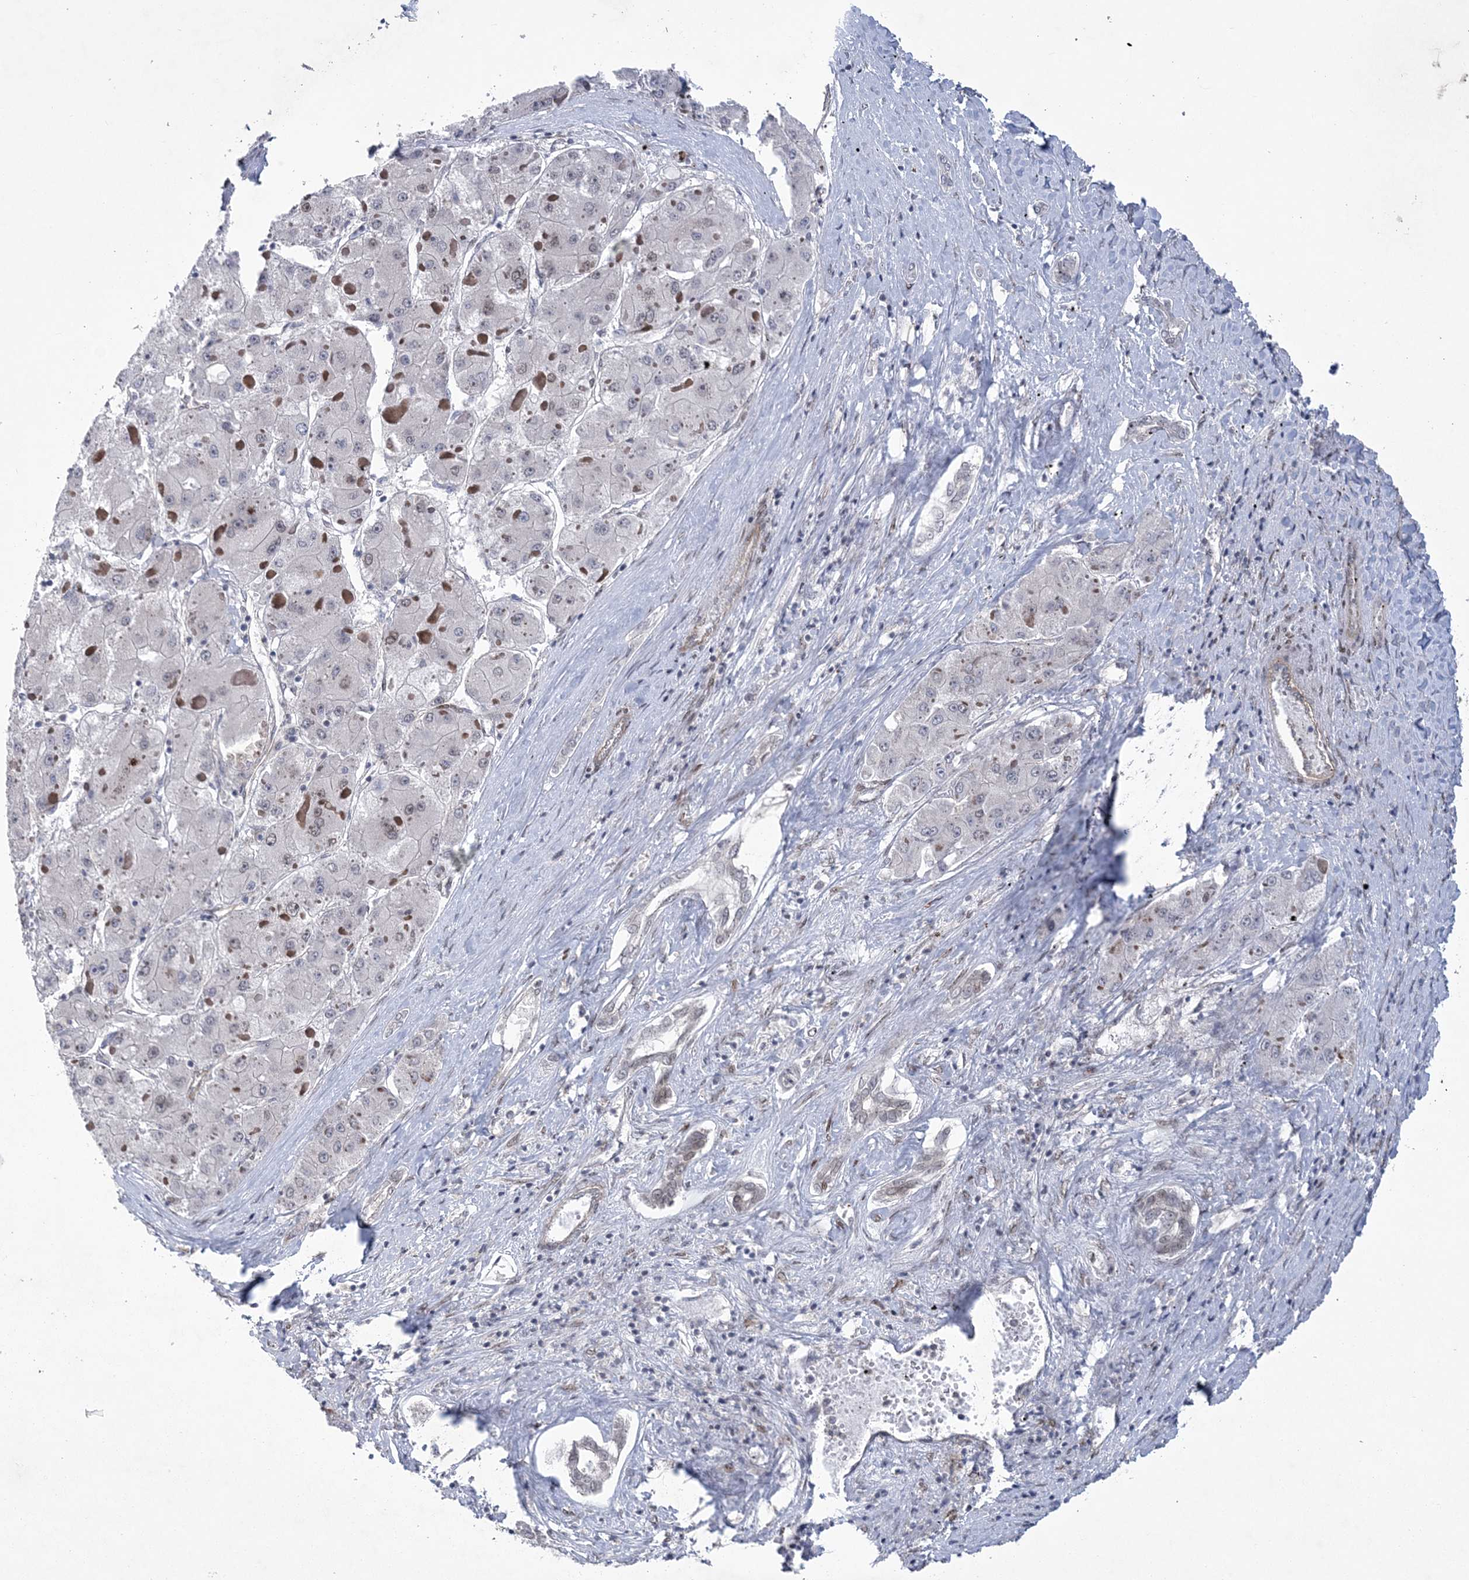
{"staining": {"intensity": "weak", "quantity": "<25%", "location": "nuclear"}, "tissue": "liver cancer", "cell_type": "Tumor cells", "image_type": "cancer", "snomed": [{"axis": "morphology", "description": "Carcinoma, Hepatocellular, NOS"}, {"axis": "topography", "description": "Liver"}], "caption": "An IHC histopathology image of liver hepatocellular carcinoma is shown. There is no staining in tumor cells of liver hepatocellular carcinoma.", "gene": "HOMEZ", "patient": {"sex": "female", "age": 73}}